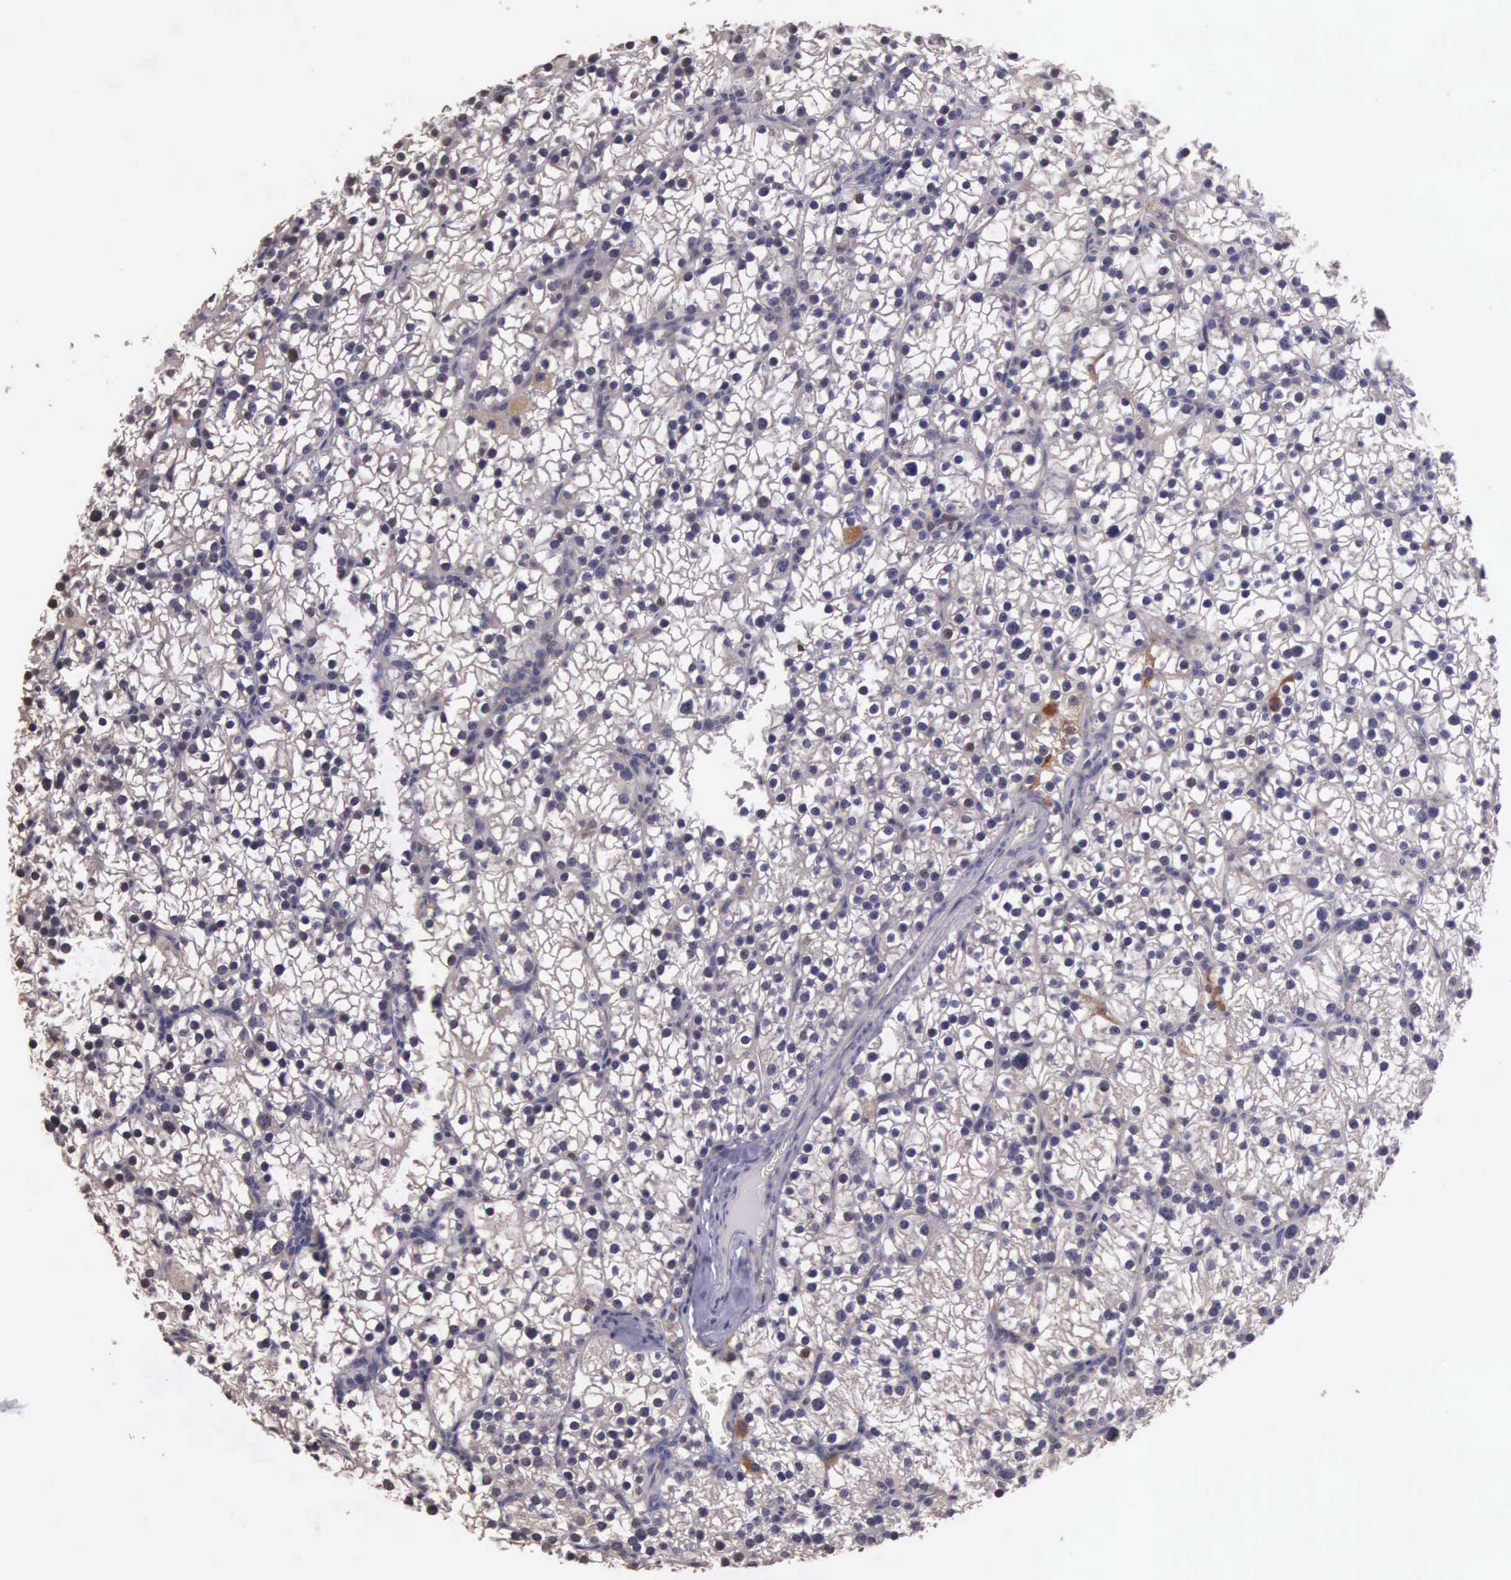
{"staining": {"intensity": "weak", "quantity": "25%-75%", "location": "cytoplasmic/membranous"}, "tissue": "parathyroid gland", "cell_type": "Glandular cells", "image_type": "normal", "snomed": [{"axis": "morphology", "description": "Normal tissue, NOS"}, {"axis": "topography", "description": "Parathyroid gland"}], "caption": "A brown stain labels weak cytoplasmic/membranous expression of a protein in glandular cells of benign parathyroid gland.", "gene": "CDC45", "patient": {"sex": "female", "age": 54}}